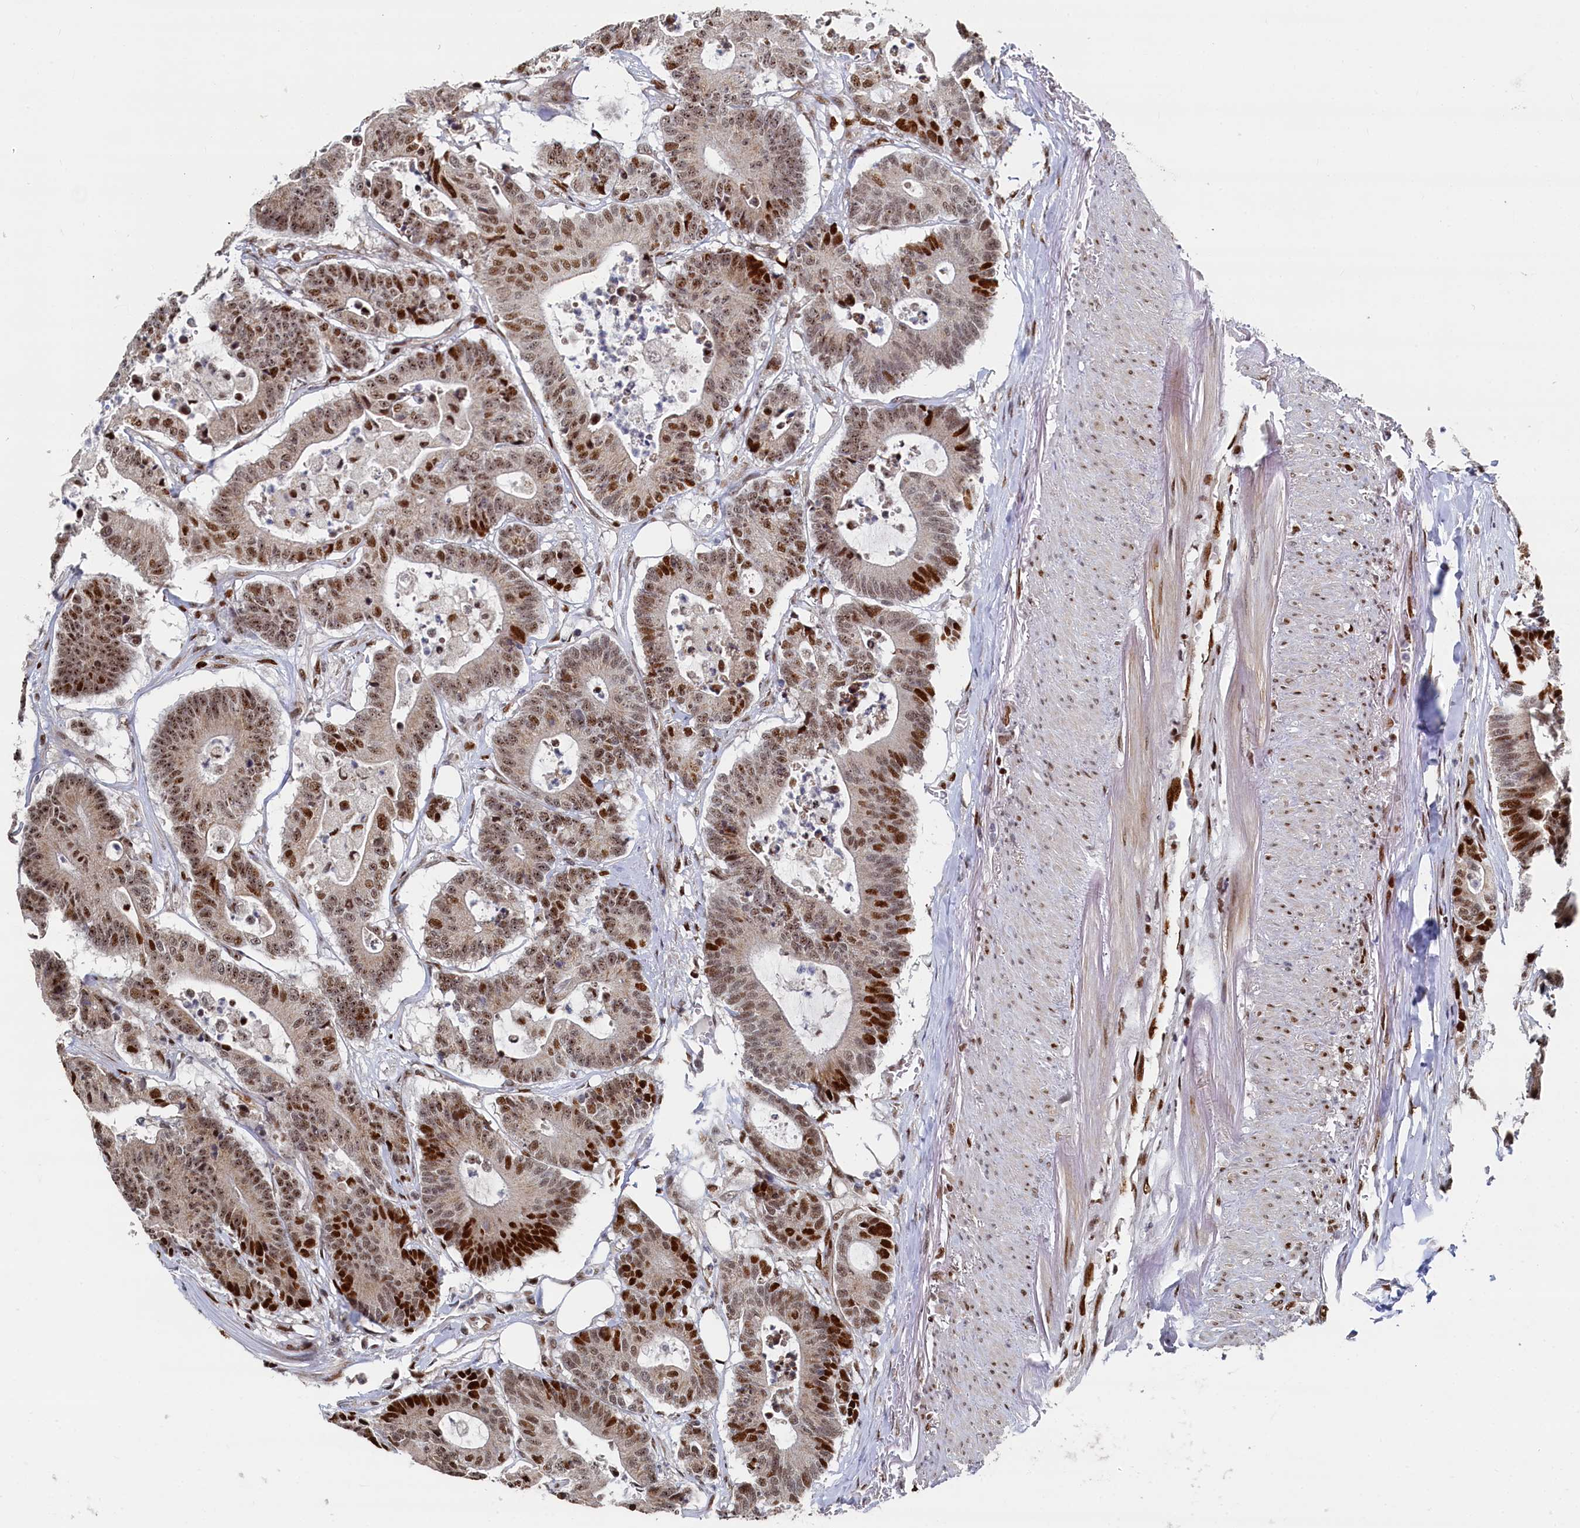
{"staining": {"intensity": "strong", "quantity": "25%-75%", "location": "nuclear"}, "tissue": "colorectal cancer", "cell_type": "Tumor cells", "image_type": "cancer", "snomed": [{"axis": "morphology", "description": "Adenocarcinoma, NOS"}, {"axis": "topography", "description": "Colon"}], "caption": "Immunohistochemical staining of colorectal adenocarcinoma reveals high levels of strong nuclear expression in approximately 25%-75% of tumor cells.", "gene": "BUB3", "patient": {"sex": "female", "age": 84}}